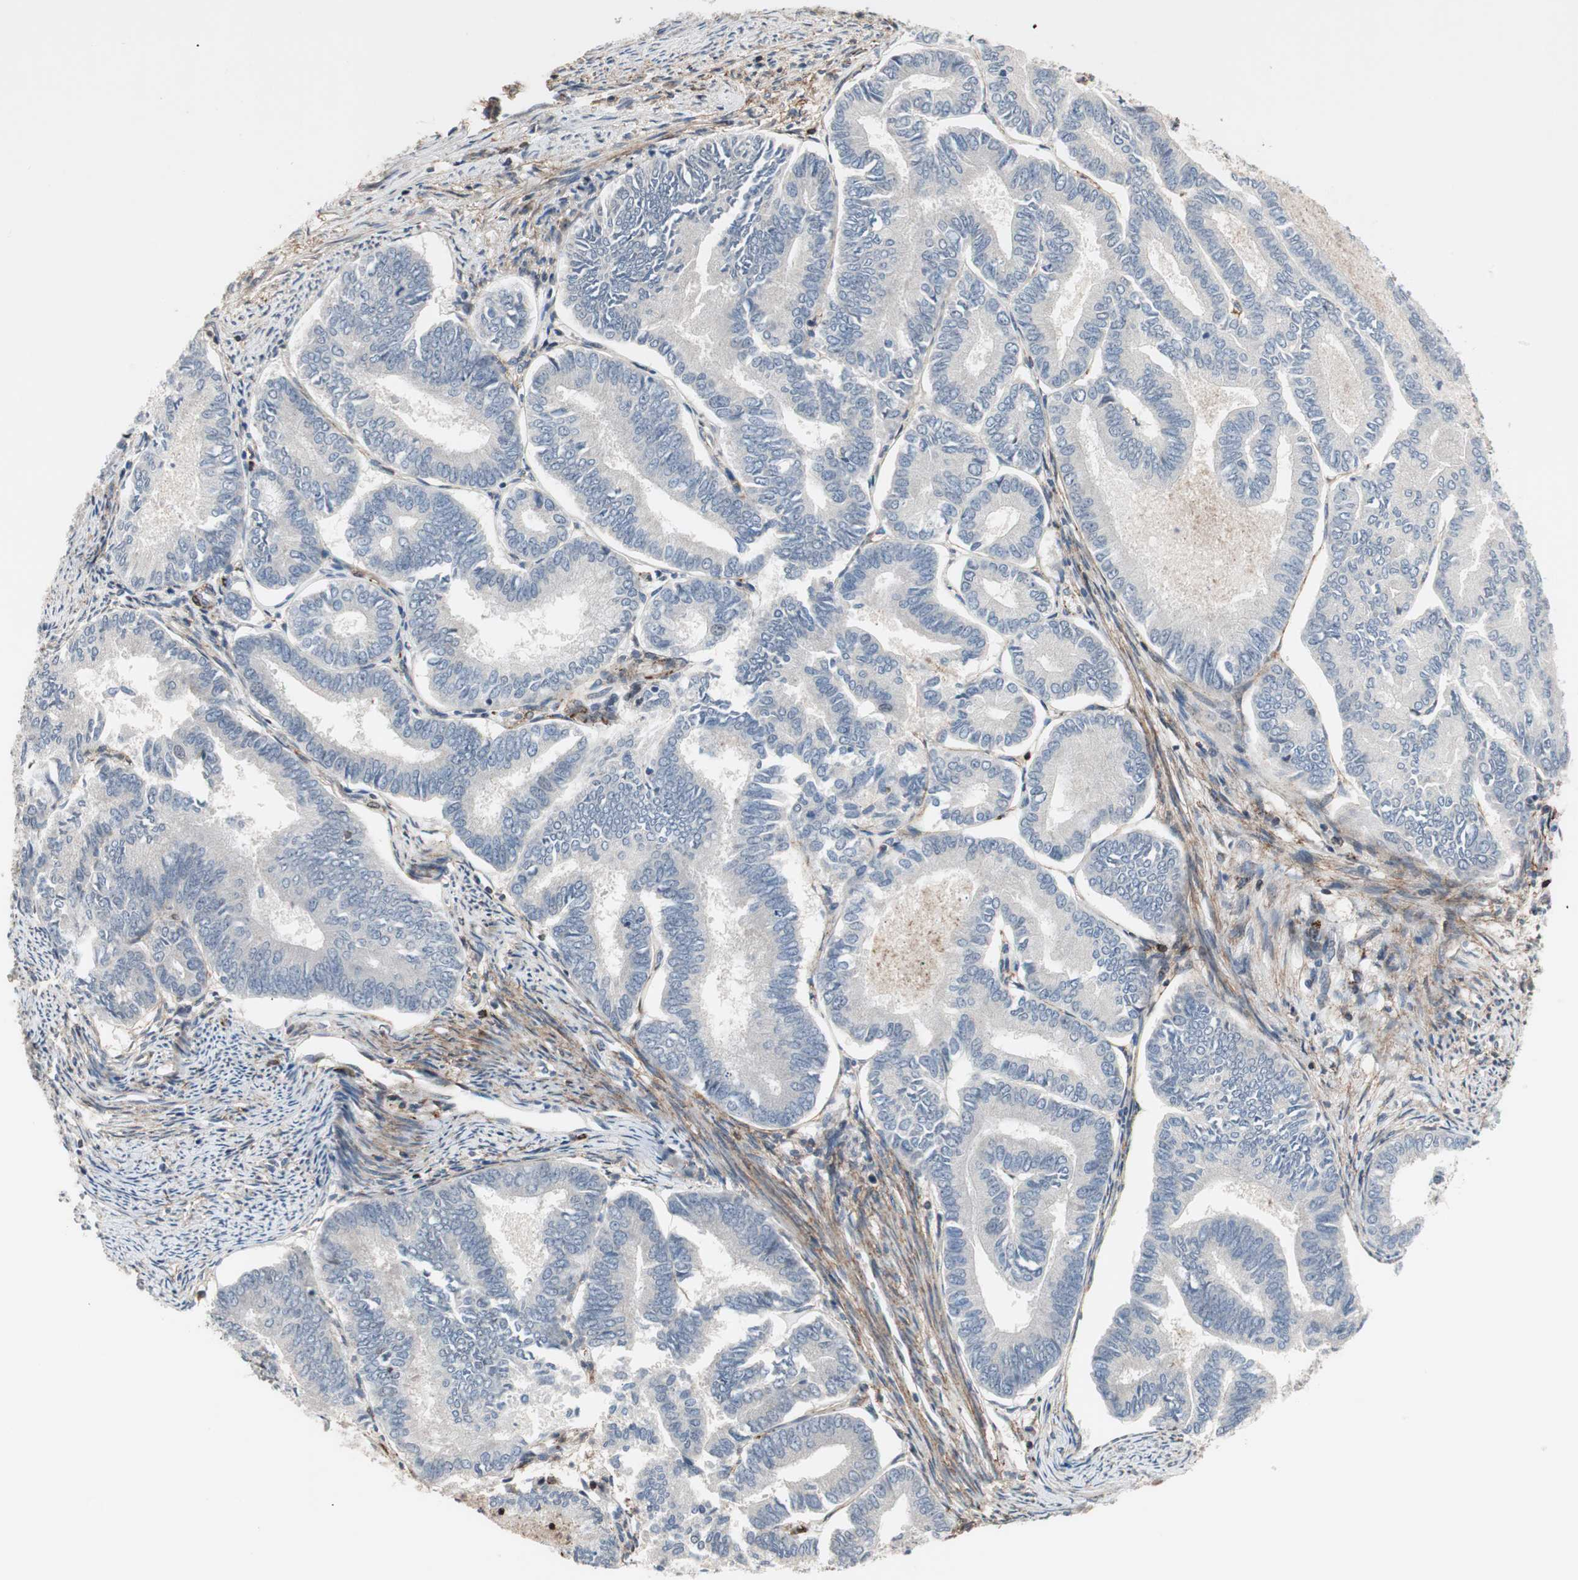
{"staining": {"intensity": "negative", "quantity": "none", "location": "none"}, "tissue": "endometrial cancer", "cell_type": "Tumor cells", "image_type": "cancer", "snomed": [{"axis": "morphology", "description": "Adenocarcinoma, NOS"}, {"axis": "topography", "description": "Endometrium"}], "caption": "Endometrial adenocarcinoma stained for a protein using IHC exhibits no staining tumor cells.", "gene": "GRHL1", "patient": {"sex": "female", "age": 86}}